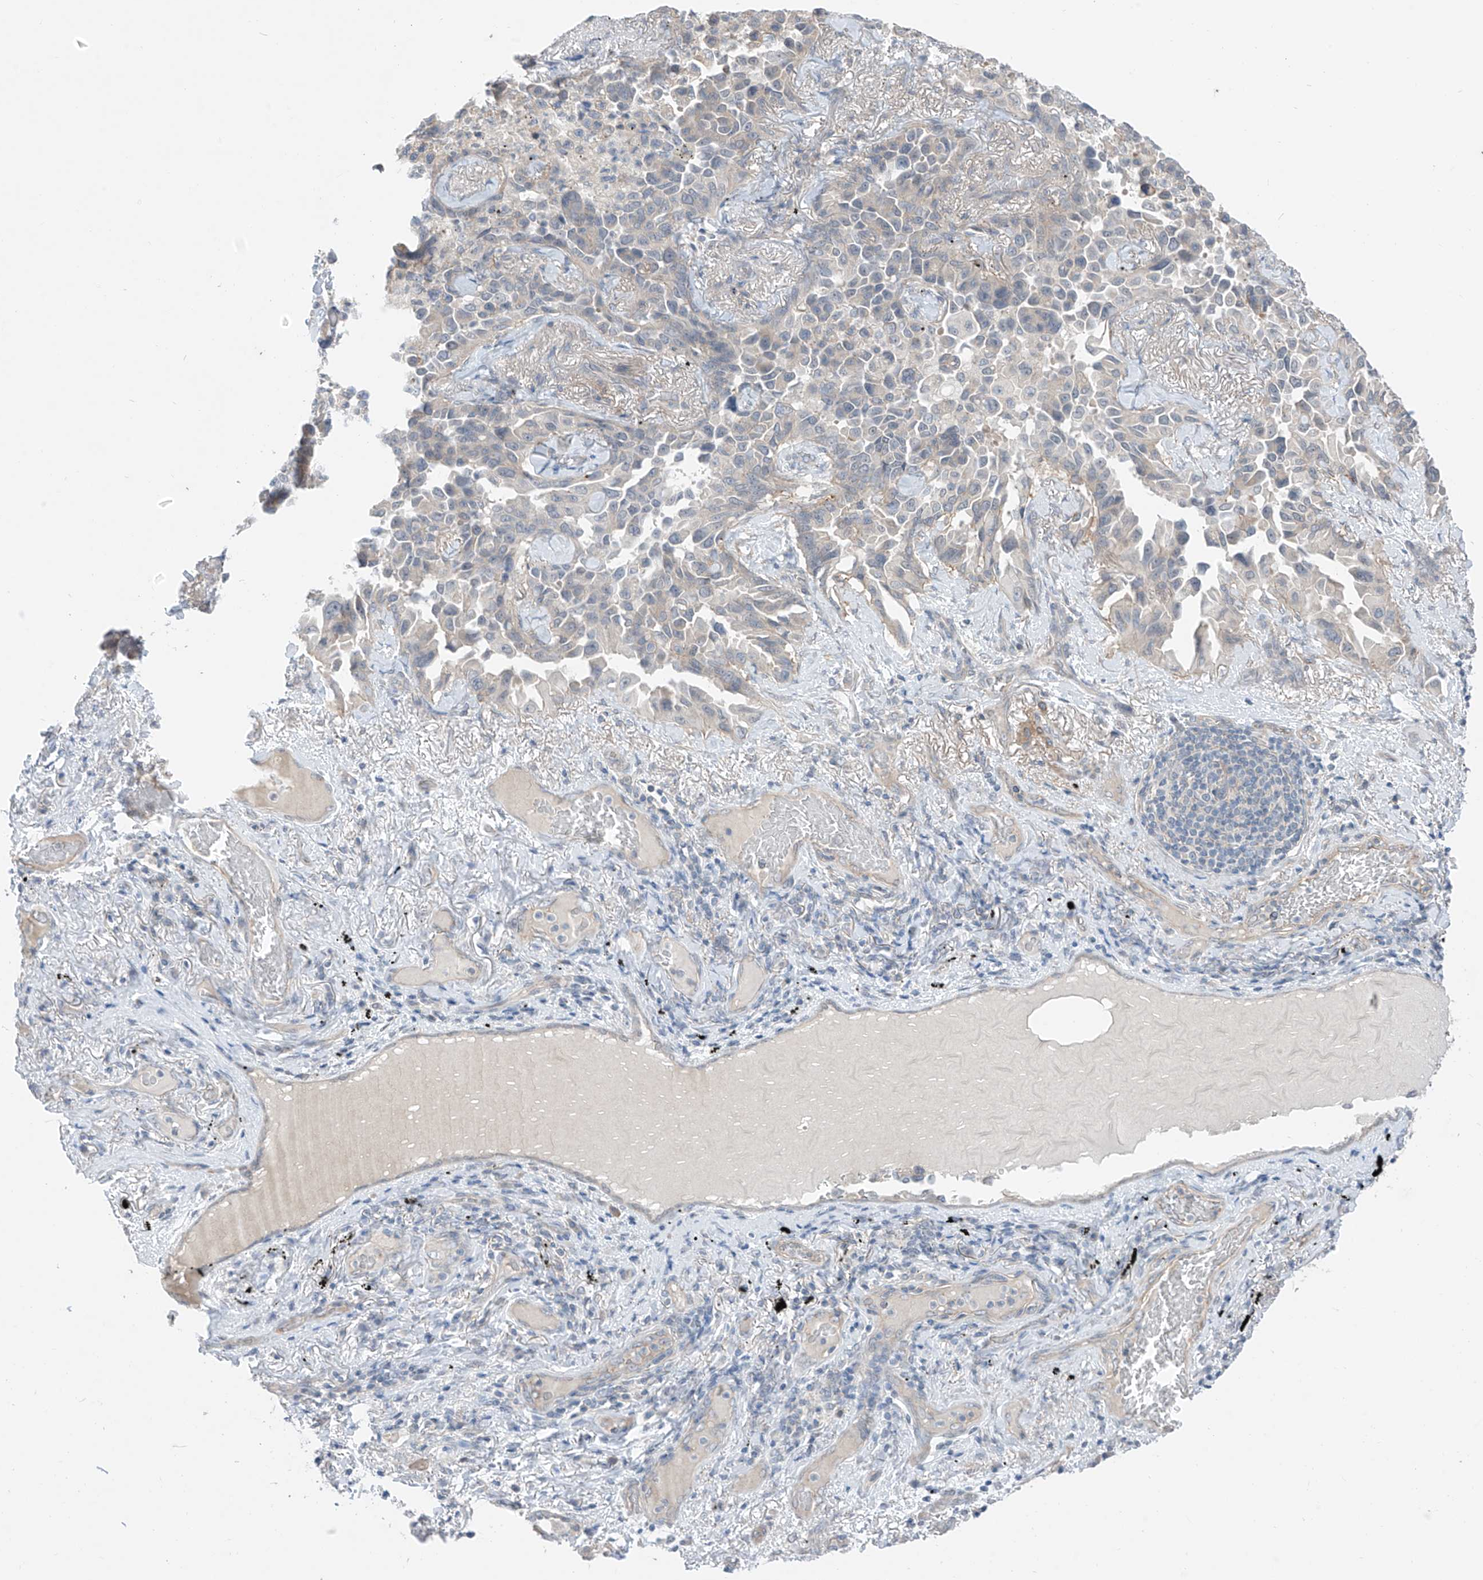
{"staining": {"intensity": "negative", "quantity": "none", "location": "none"}, "tissue": "lung cancer", "cell_type": "Tumor cells", "image_type": "cancer", "snomed": [{"axis": "morphology", "description": "Adenocarcinoma, NOS"}, {"axis": "topography", "description": "Lung"}], "caption": "Tumor cells show no significant staining in lung cancer (adenocarcinoma).", "gene": "ABLIM2", "patient": {"sex": "female", "age": 67}}